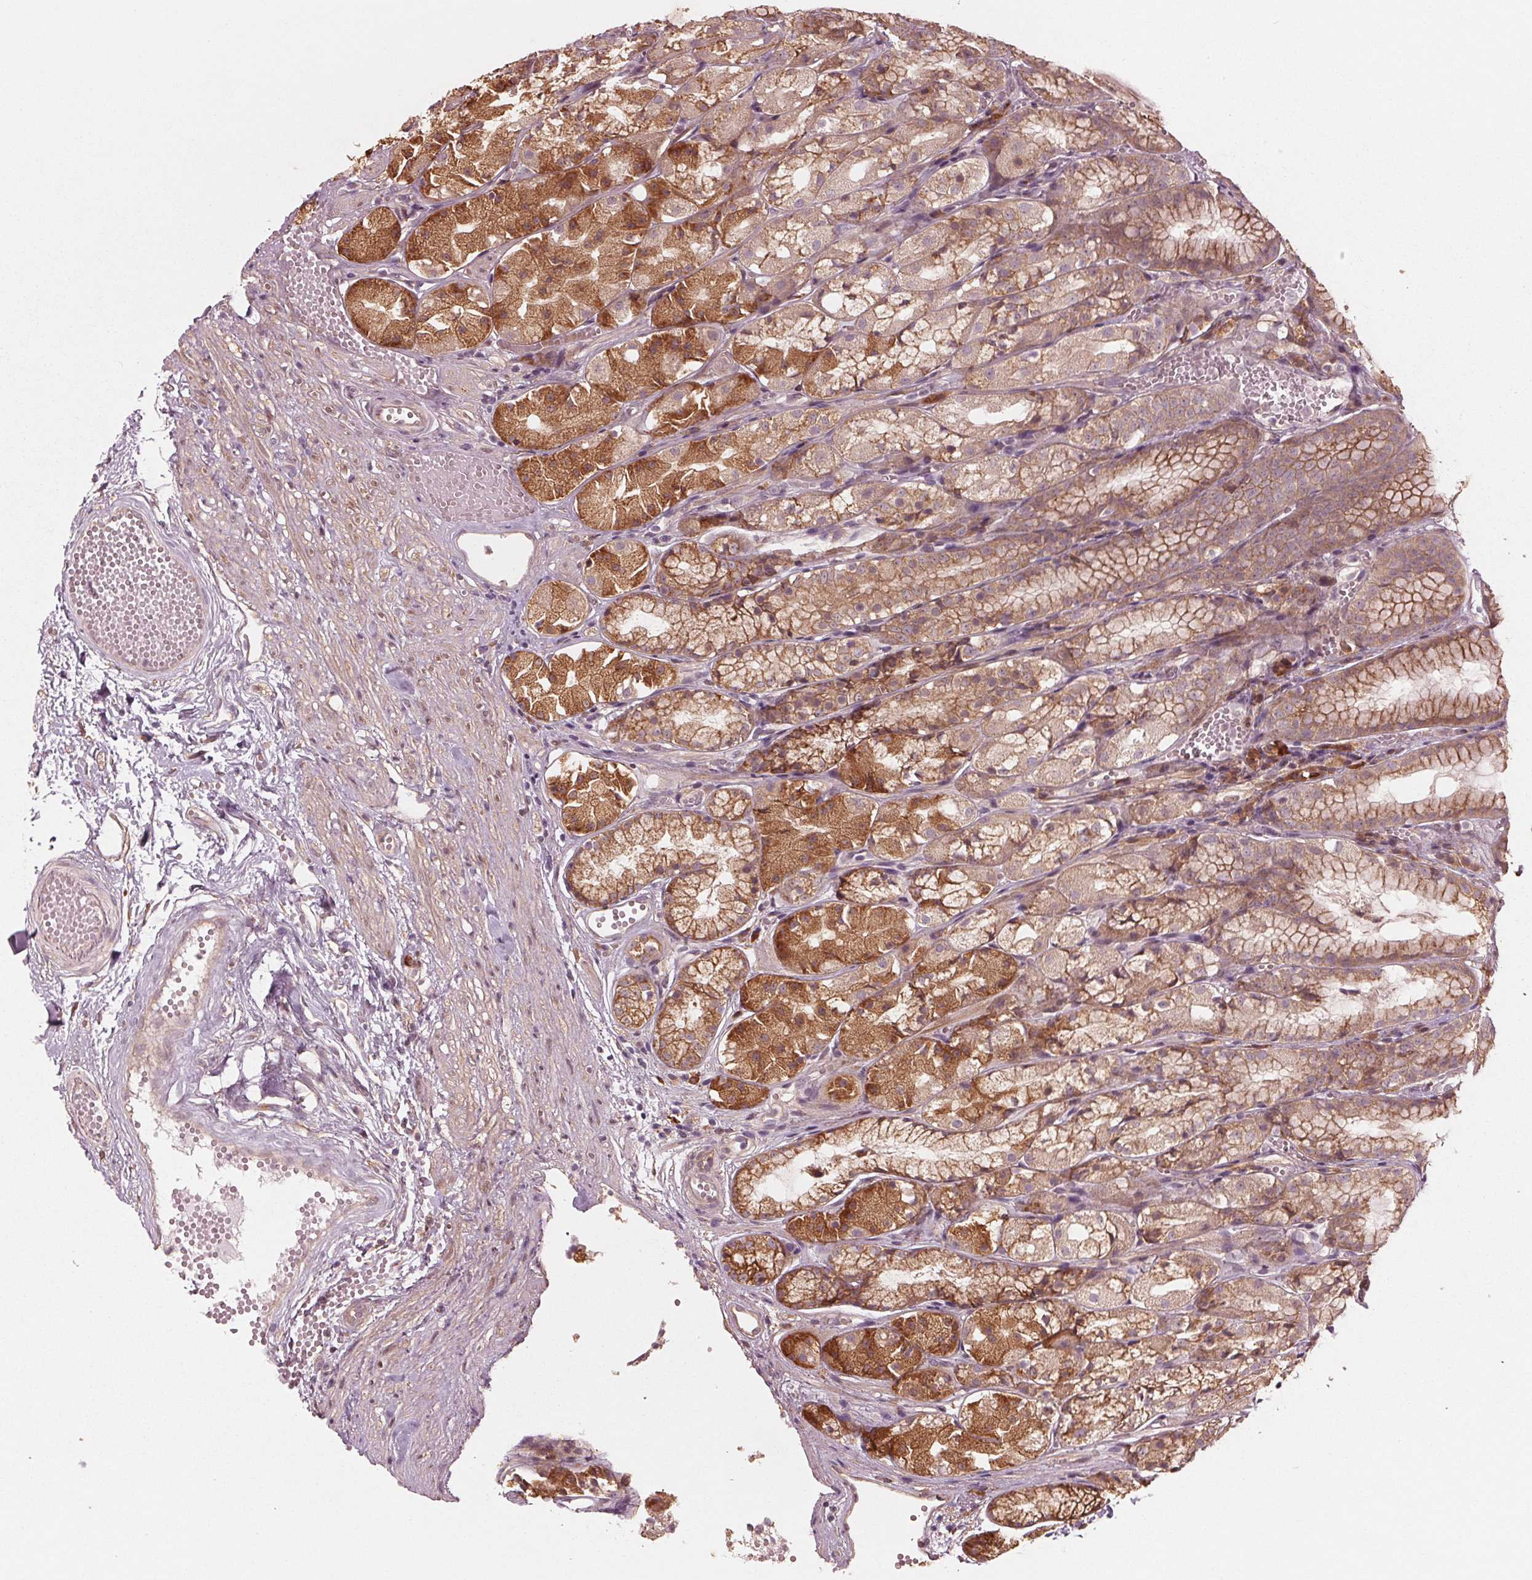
{"staining": {"intensity": "moderate", "quantity": ">75%", "location": "cytoplasmic/membranous"}, "tissue": "stomach", "cell_type": "Glandular cells", "image_type": "normal", "snomed": [{"axis": "morphology", "description": "Normal tissue, NOS"}, {"axis": "topography", "description": "Stomach"}], "caption": "The immunohistochemical stain shows moderate cytoplasmic/membranous staining in glandular cells of unremarkable stomach.", "gene": "CMIP", "patient": {"sex": "male", "age": 70}}